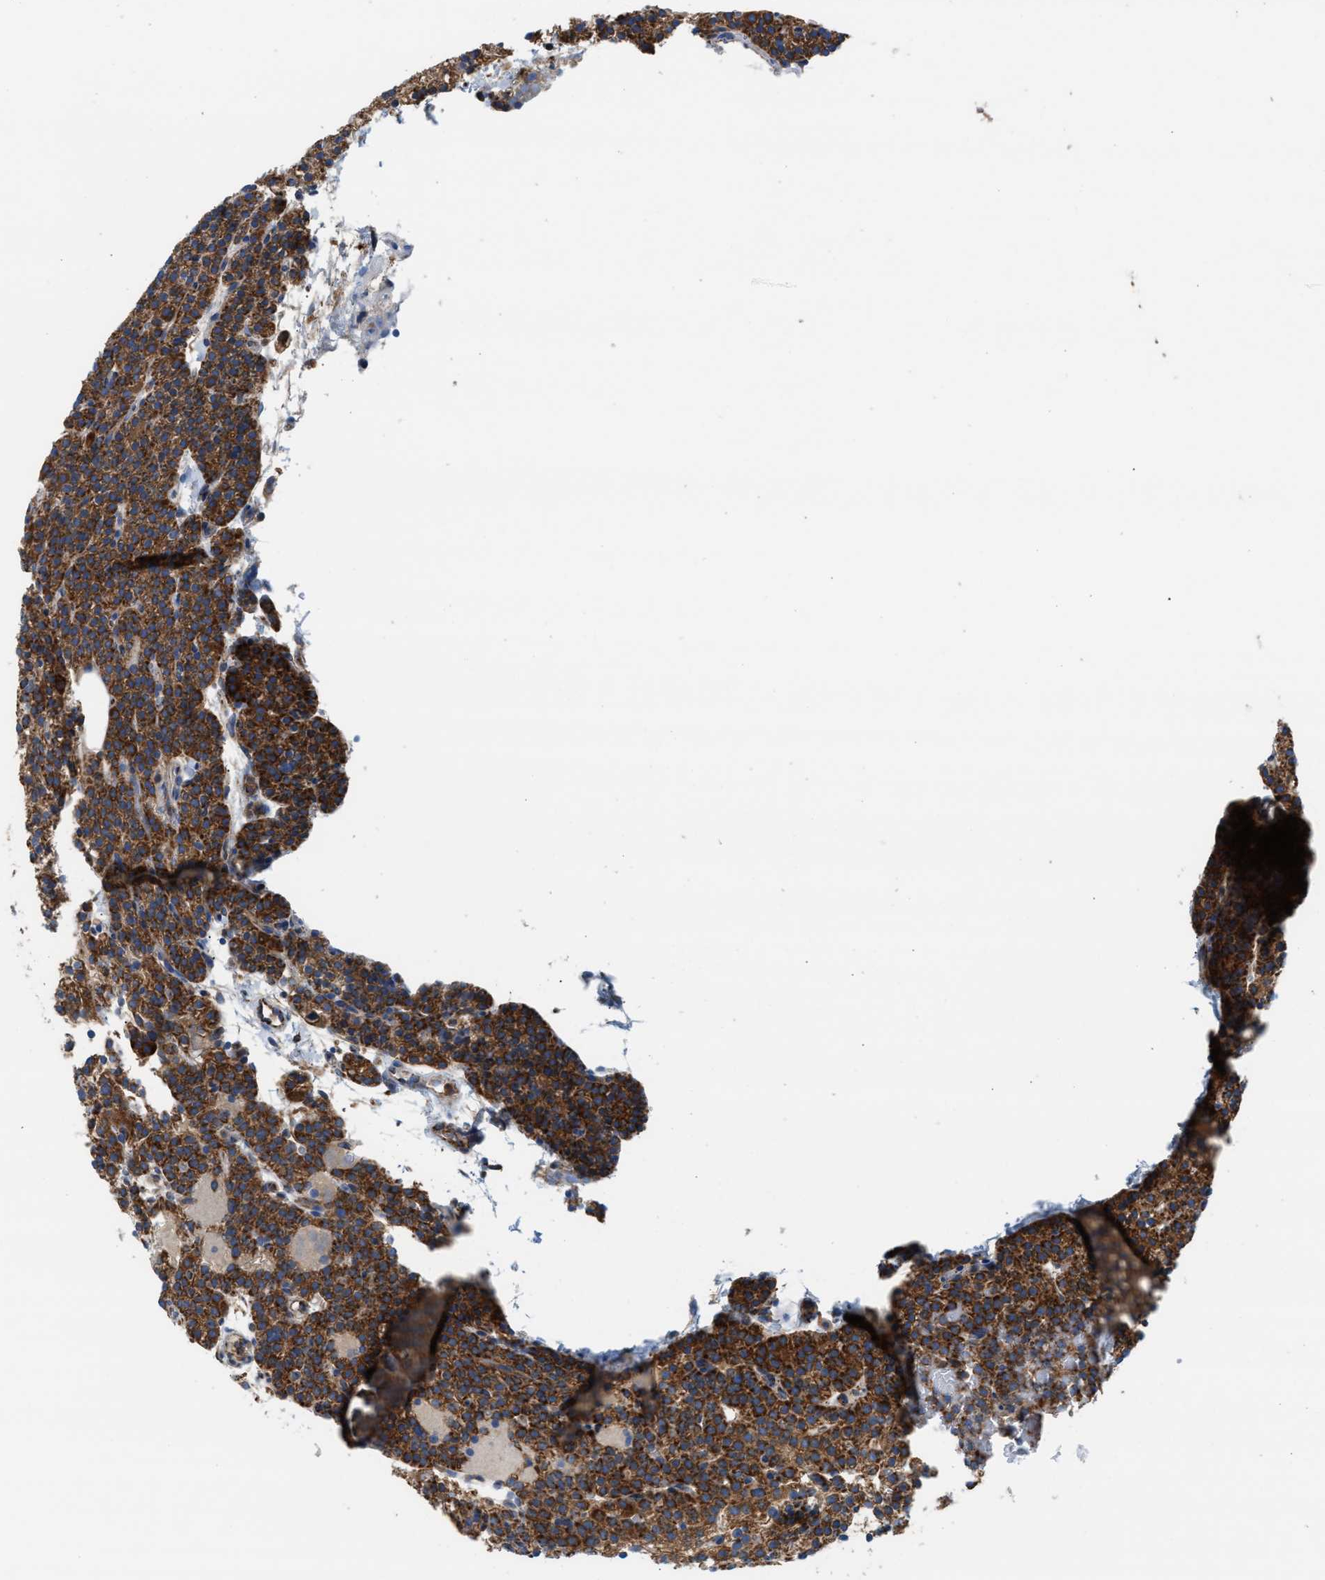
{"staining": {"intensity": "strong", "quantity": ">75%", "location": "cytoplasmic/membranous"}, "tissue": "parathyroid gland", "cell_type": "Glandular cells", "image_type": "normal", "snomed": [{"axis": "morphology", "description": "Normal tissue, NOS"}, {"axis": "morphology", "description": "Adenoma, NOS"}, {"axis": "topography", "description": "Parathyroid gland"}], "caption": "The micrograph shows immunohistochemical staining of unremarkable parathyroid gland. There is strong cytoplasmic/membranous positivity is seen in approximately >75% of glandular cells.", "gene": "TBC1D15", "patient": {"sex": "female", "age": 74}}